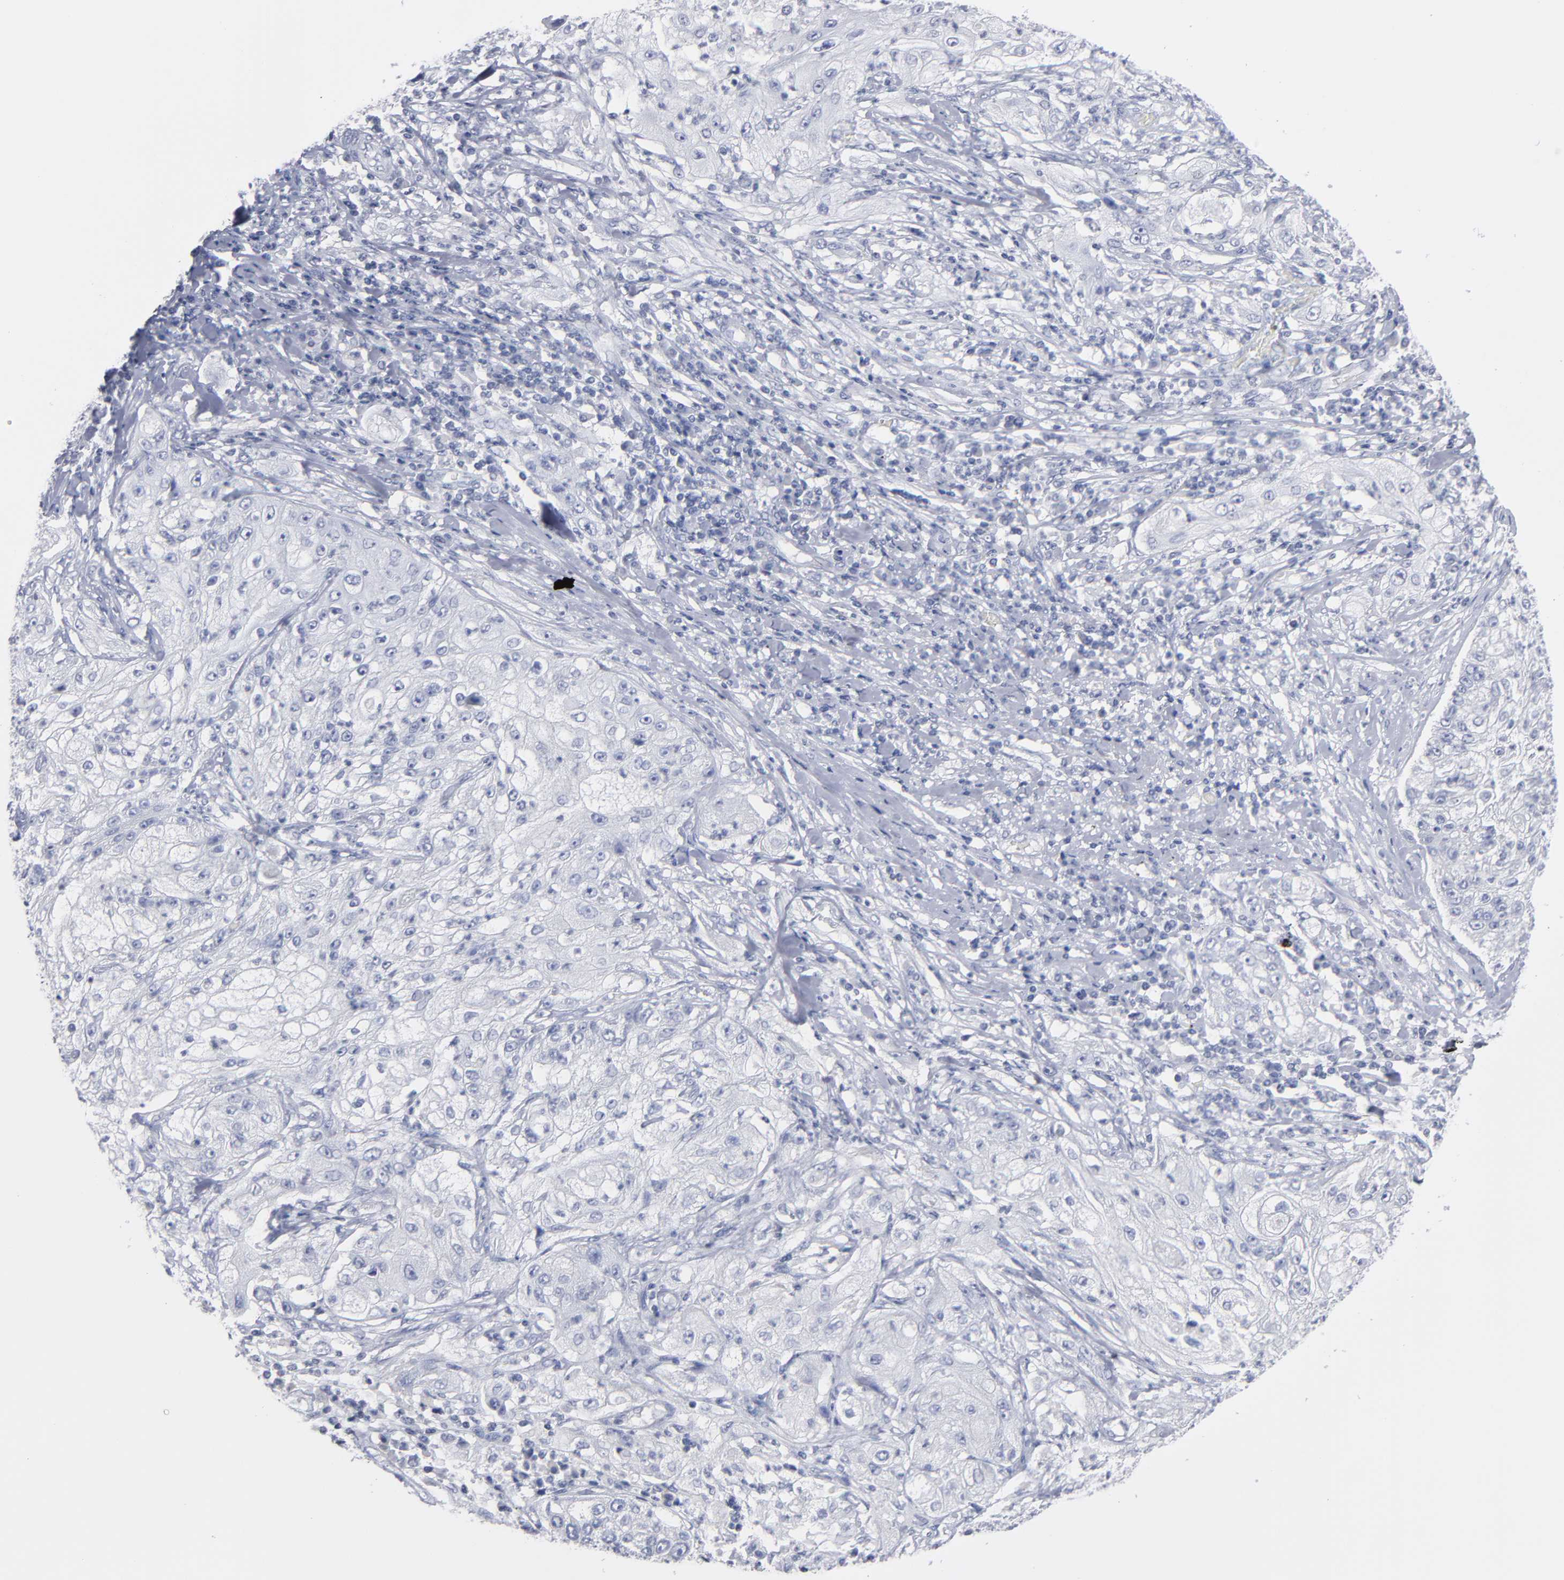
{"staining": {"intensity": "negative", "quantity": "none", "location": "none"}, "tissue": "lung cancer", "cell_type": "Tumor cells", "image_type": "cancer", "snomed": [{"axis": "morphology", "description": "Inflammation, NOS"}, {"axis": "morphology", "description": "Squamous cell carcinoma, NOS"}, {"axis": "topography", "description": "Lymph node"}, {"axis": "topography", "description": "Soft tissue"}, {"axis": "topography", "description": "Lung"}], "caption": "The image reveals no staining of tumor cells in lung squamous cell carcinoma.", "gene": "RPH3A", "patient": {"sex": "male", "age": 66}}